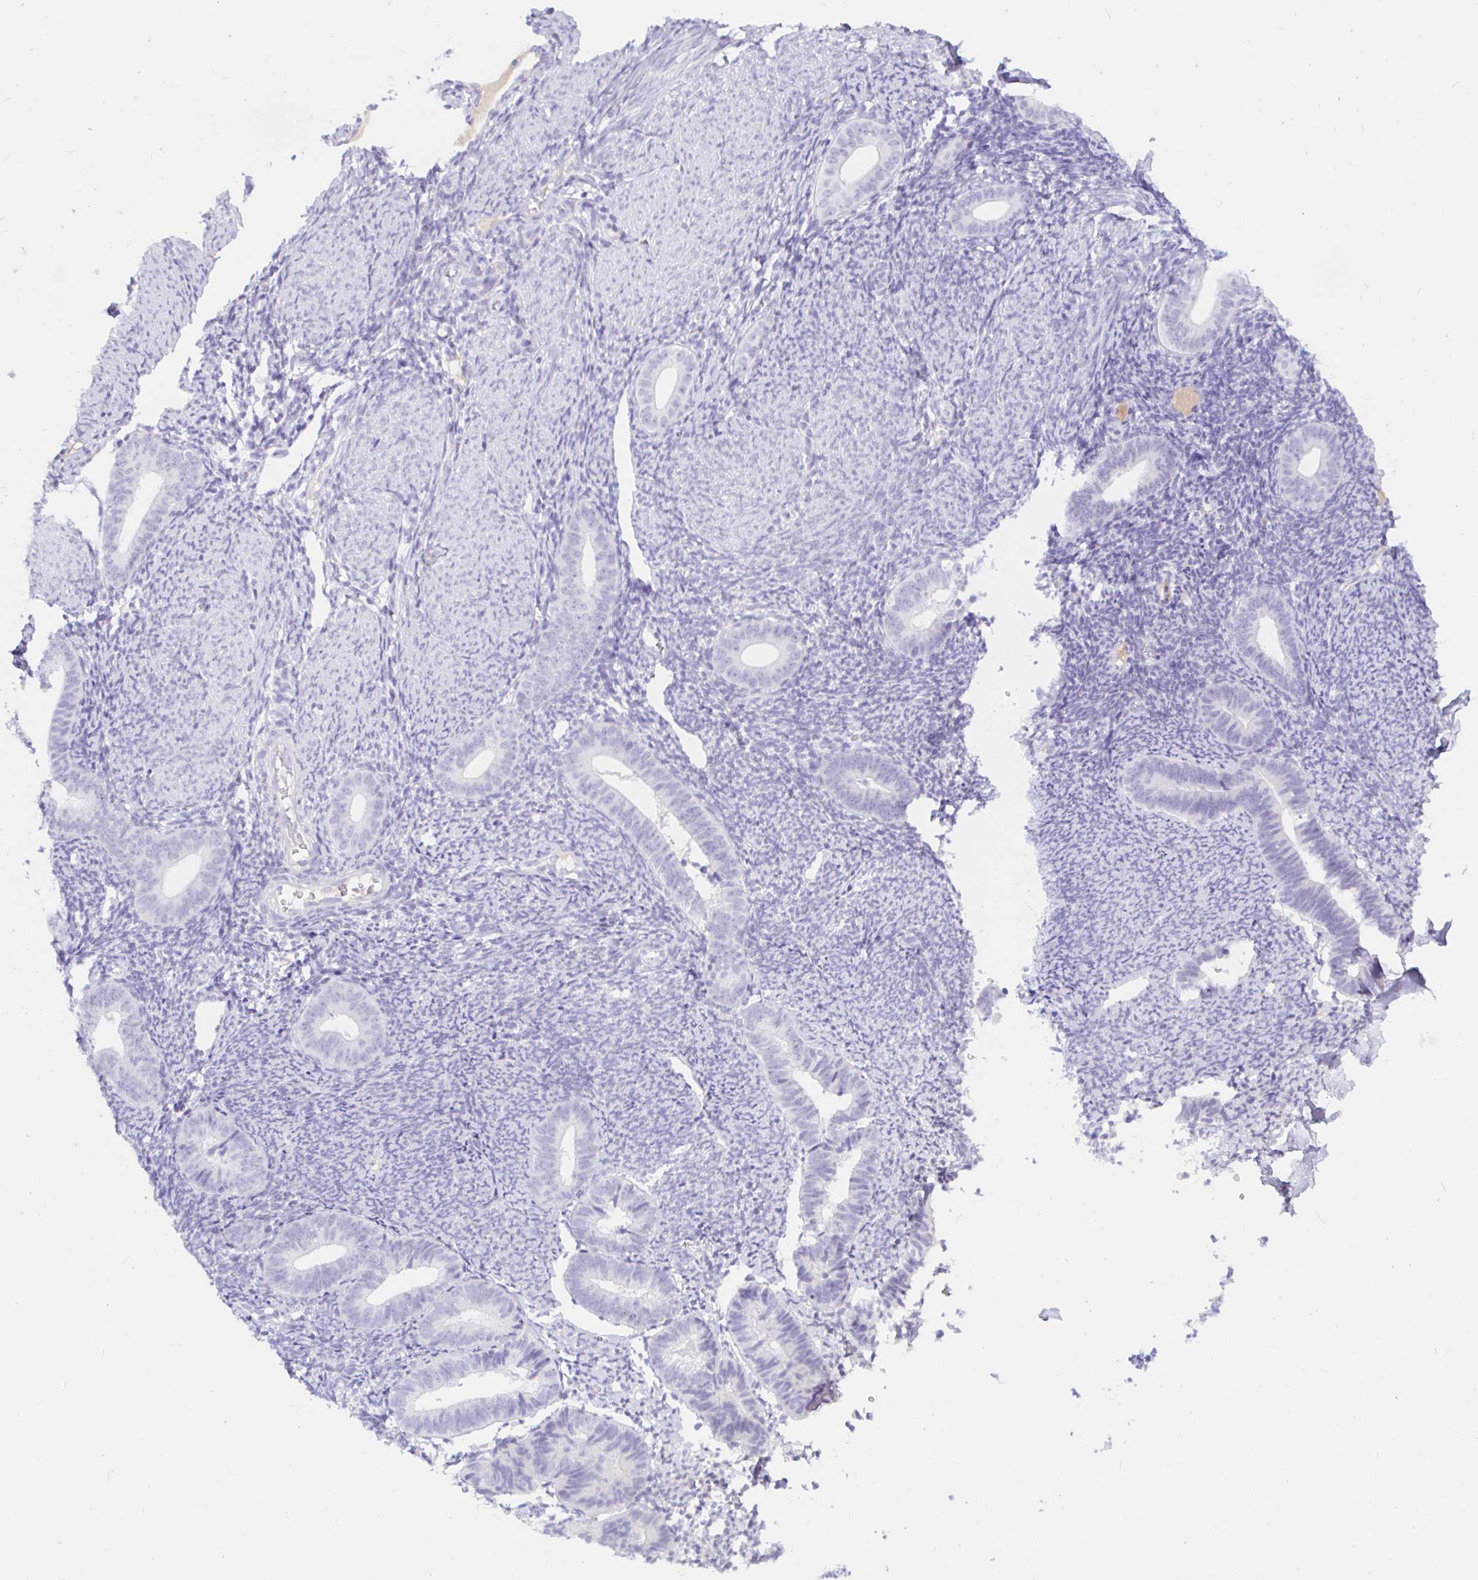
{"staining": {"intensity": "negative", "quantity": "none", "location": "none"}, "tissue": "endometrium", "cell_type": "Cells in endometrial stroma", "image_type": "normal", "snomed": [{"axis": "morphology", "description": "Normal tissue, NOS"}, {"axis": "topography", "description": "Endometrium"}], "caption": "DAB immunohistochemical staining of normal endometrium demonstrates no significant expression in cells in endometrial stroma.", "gene": "TEX44", "patient": {"sex": "female", "age": 39}}